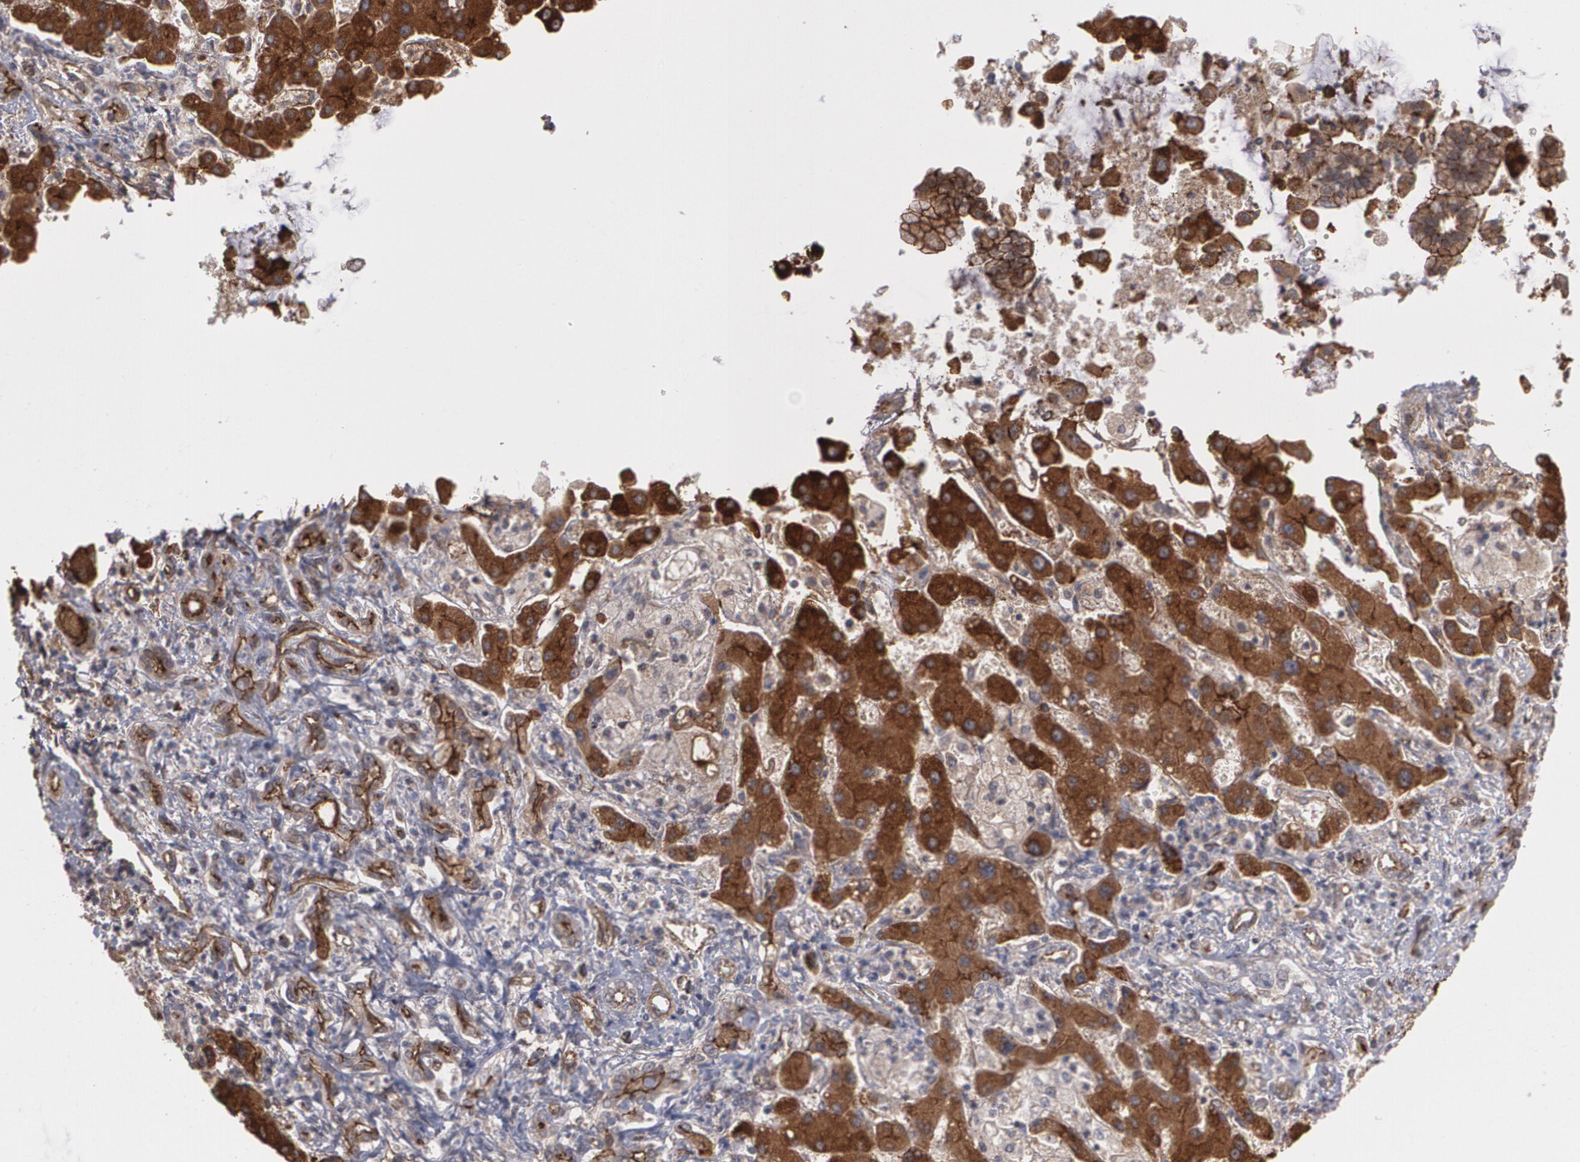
{"staining": {"intensity": "strong", "quantity": ">75%", "location": "cytoplasmic/membranous"}, "tissue": "liver cancer", "cell_type": "Tumor cells", "image_type": "cancer", "snomed": [{"axis": "morphology", "description": "Cholangiocarcinoma"}, {"axis": "topography", "description": "Liver"}], "caption": "Brown immunohistochemical staining in human liver cancer displays strong cytoplasmic/membranous staining in about >75% of tumor cells.", "gene": "TJP1", "patient": {"sex": "male", "age": 50}}